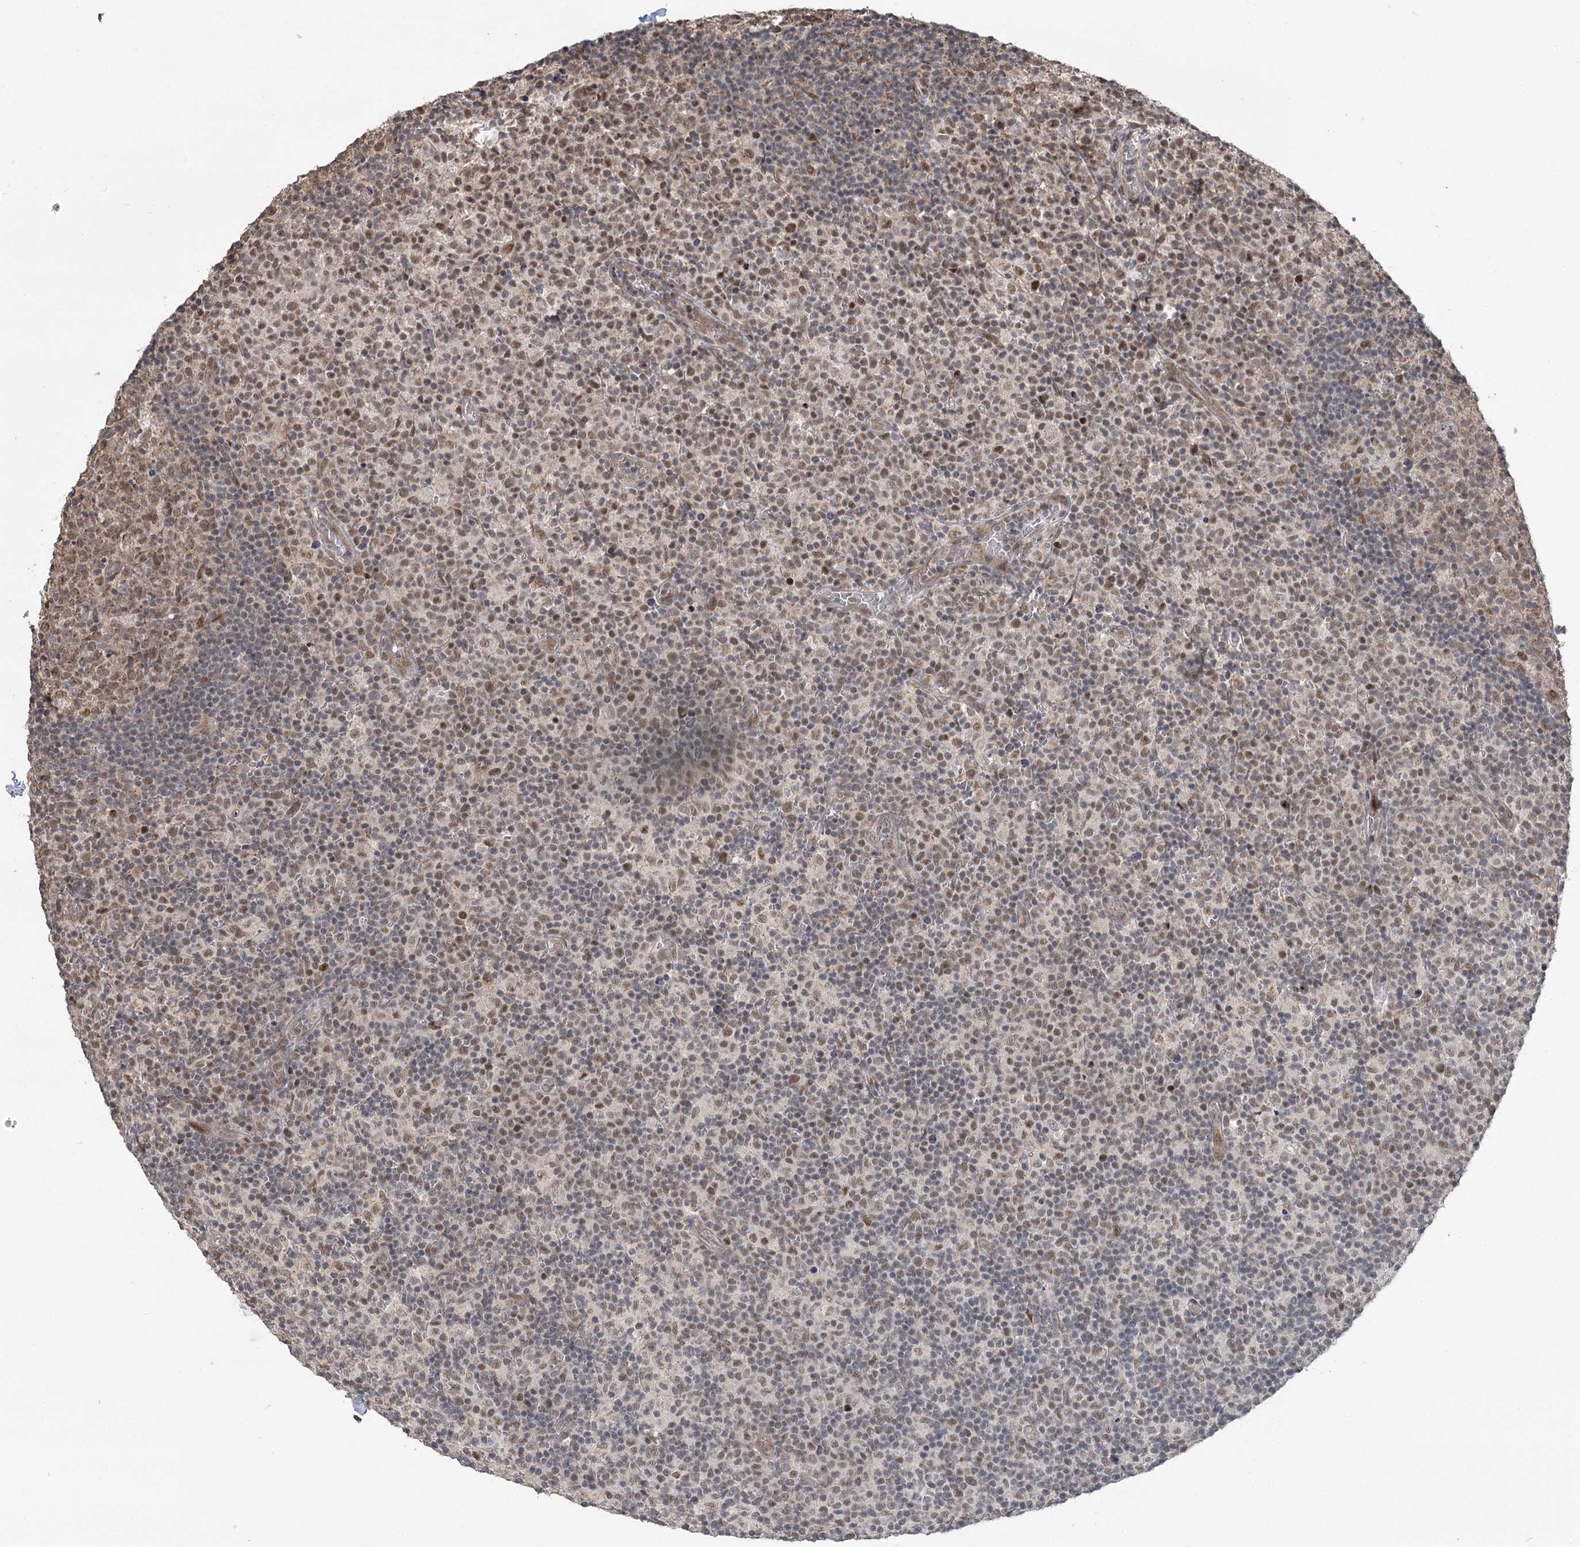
{"staining": {"intensity": "weak", "quantity": ">75%", "location": "cytoplasmic/membranous,nuclear"}, "tissue": "lymph node", "cell_type": "Germinal center cells", "image_type": "normal", "snomed": [{"axis": "morphology", "description": "Normal tissue, NOS"}, {"axis": "morphology", "description": "Inflammation, NOS"}, {"axis": "topography", "description": "Lymph node"}], "caption": "An image of lymph node stained for a protein reveals weak cytoplasmic/membranous,nuclear brown staining in germinal center cells. (Brightfield microscopy of DAB IHC at high magnification).", "gene": "WBP1L", "patient": {"sex": "male", "age": 55}}